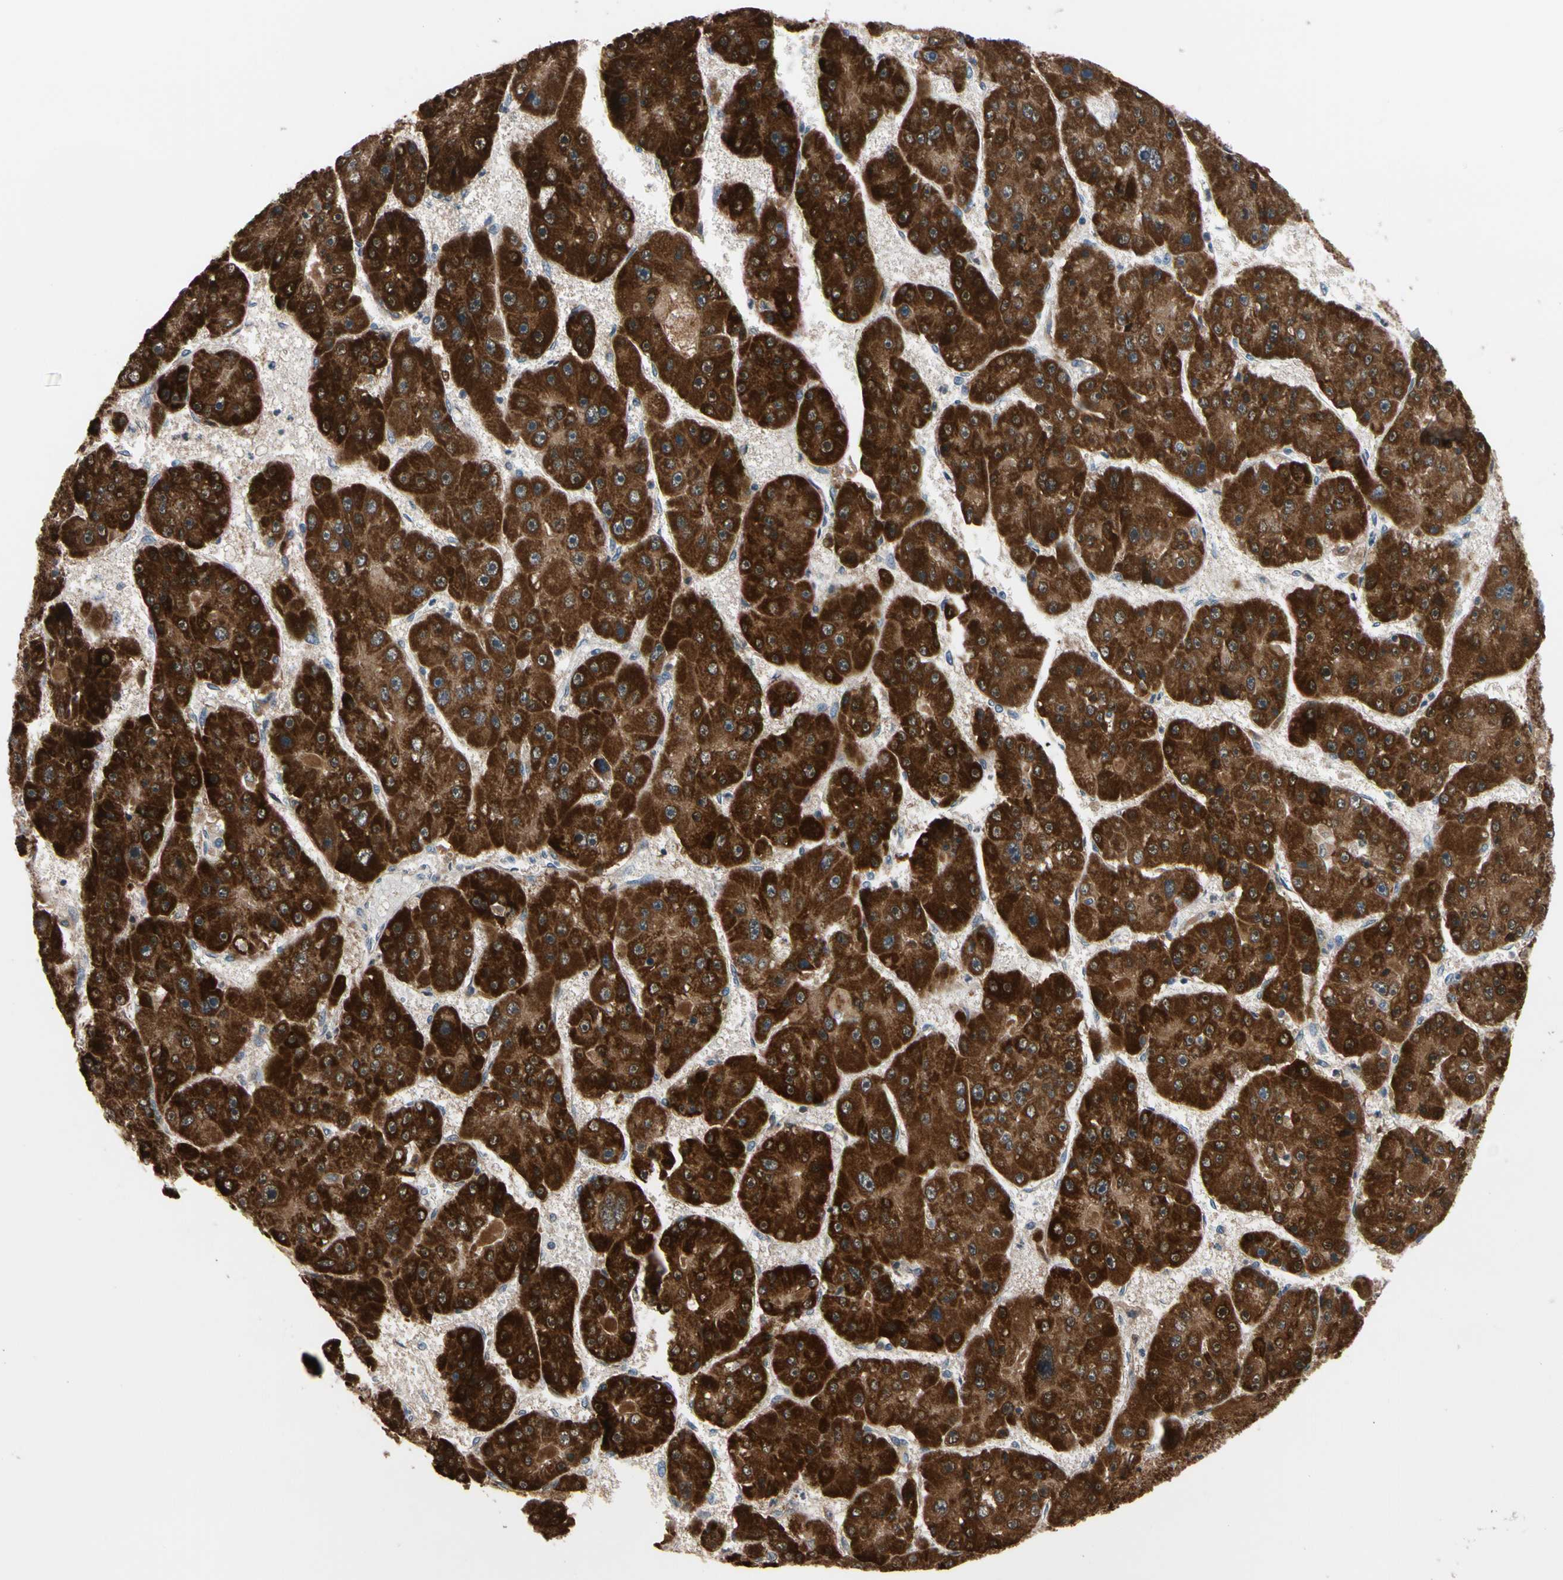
{"staining": {"intensity": "strong", "quantity": ">75%", "location": "cytoplasmic/membranous"}, "tissue": "liver cancer", "cell_type": "Tumor cells", "image_type": "cancer", "snomed": [{"axis": "morphology", "description": "Carcinoma, Hepatocellular, NOS"}, {"axis": "topography", "description": "Liver"}], "caption": "A high-resolution histopathology image shows immunohistochemistry (IHC) staining of liver cancer, which demonstrates strong cytoplasmic/membranous staining in approximately >75% of tumor cells.", "gene": "MTHFS", "patient": {"sex": "female", "age": 61}}